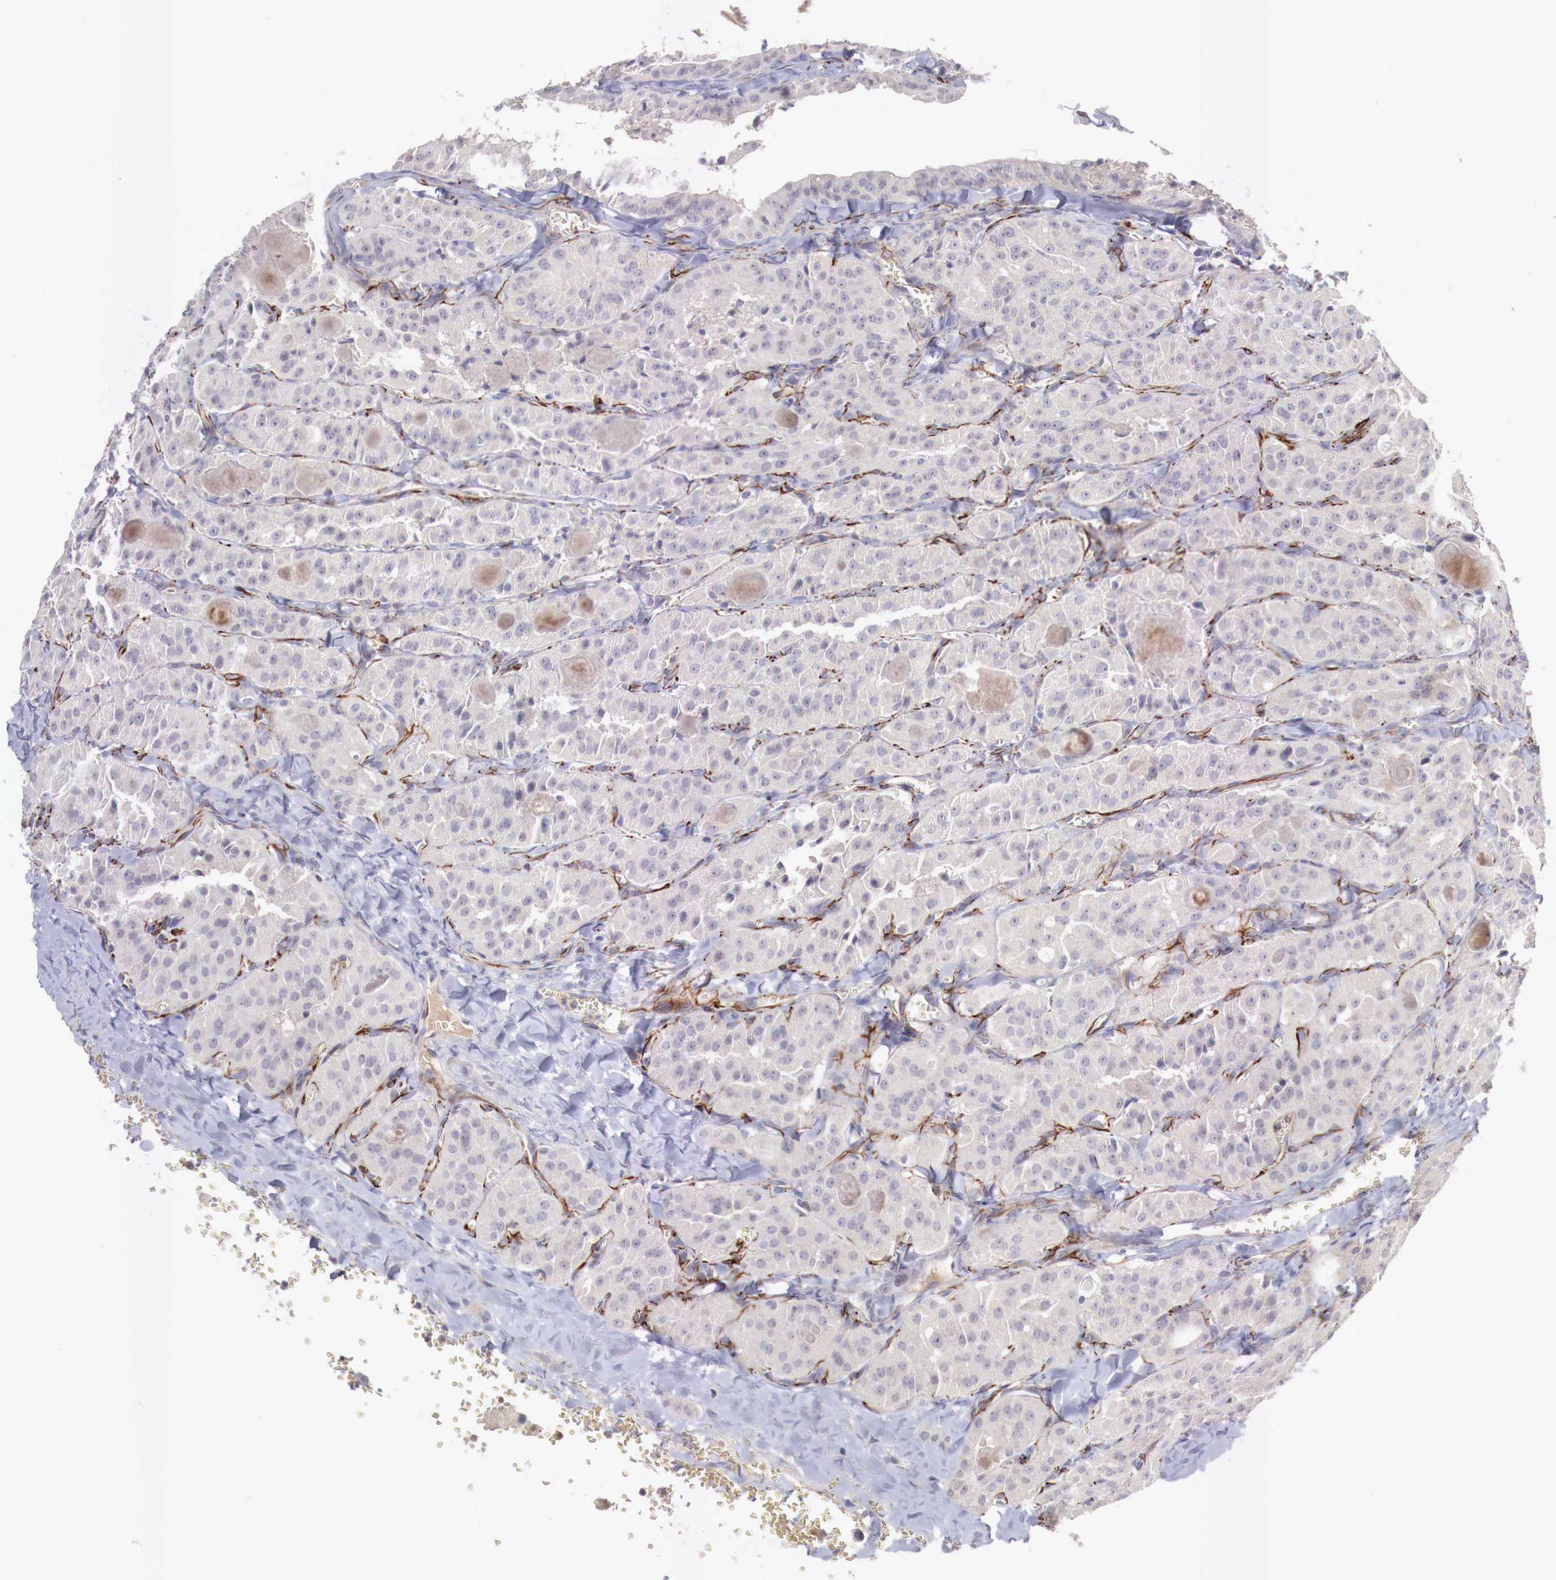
{"staining": {"intensity": "negative", "quantity": "none", "location": "none"}, "tissue": "thyroid cancer", "cell_type": "Tumor cells", "image_type": "cancer", "snomed": [{"axis": "morphology", "description": "Carcinoma, NOS"}, {"axis": "topography", "description": "Thyroid gland"}], "caption": "Thyroid cancer (carcinoma) was stained to show a protein in brown. There is no significant positivity in tumor cells.", "gene": "WT1", "patient": {"sex": "male", "age": 76}}